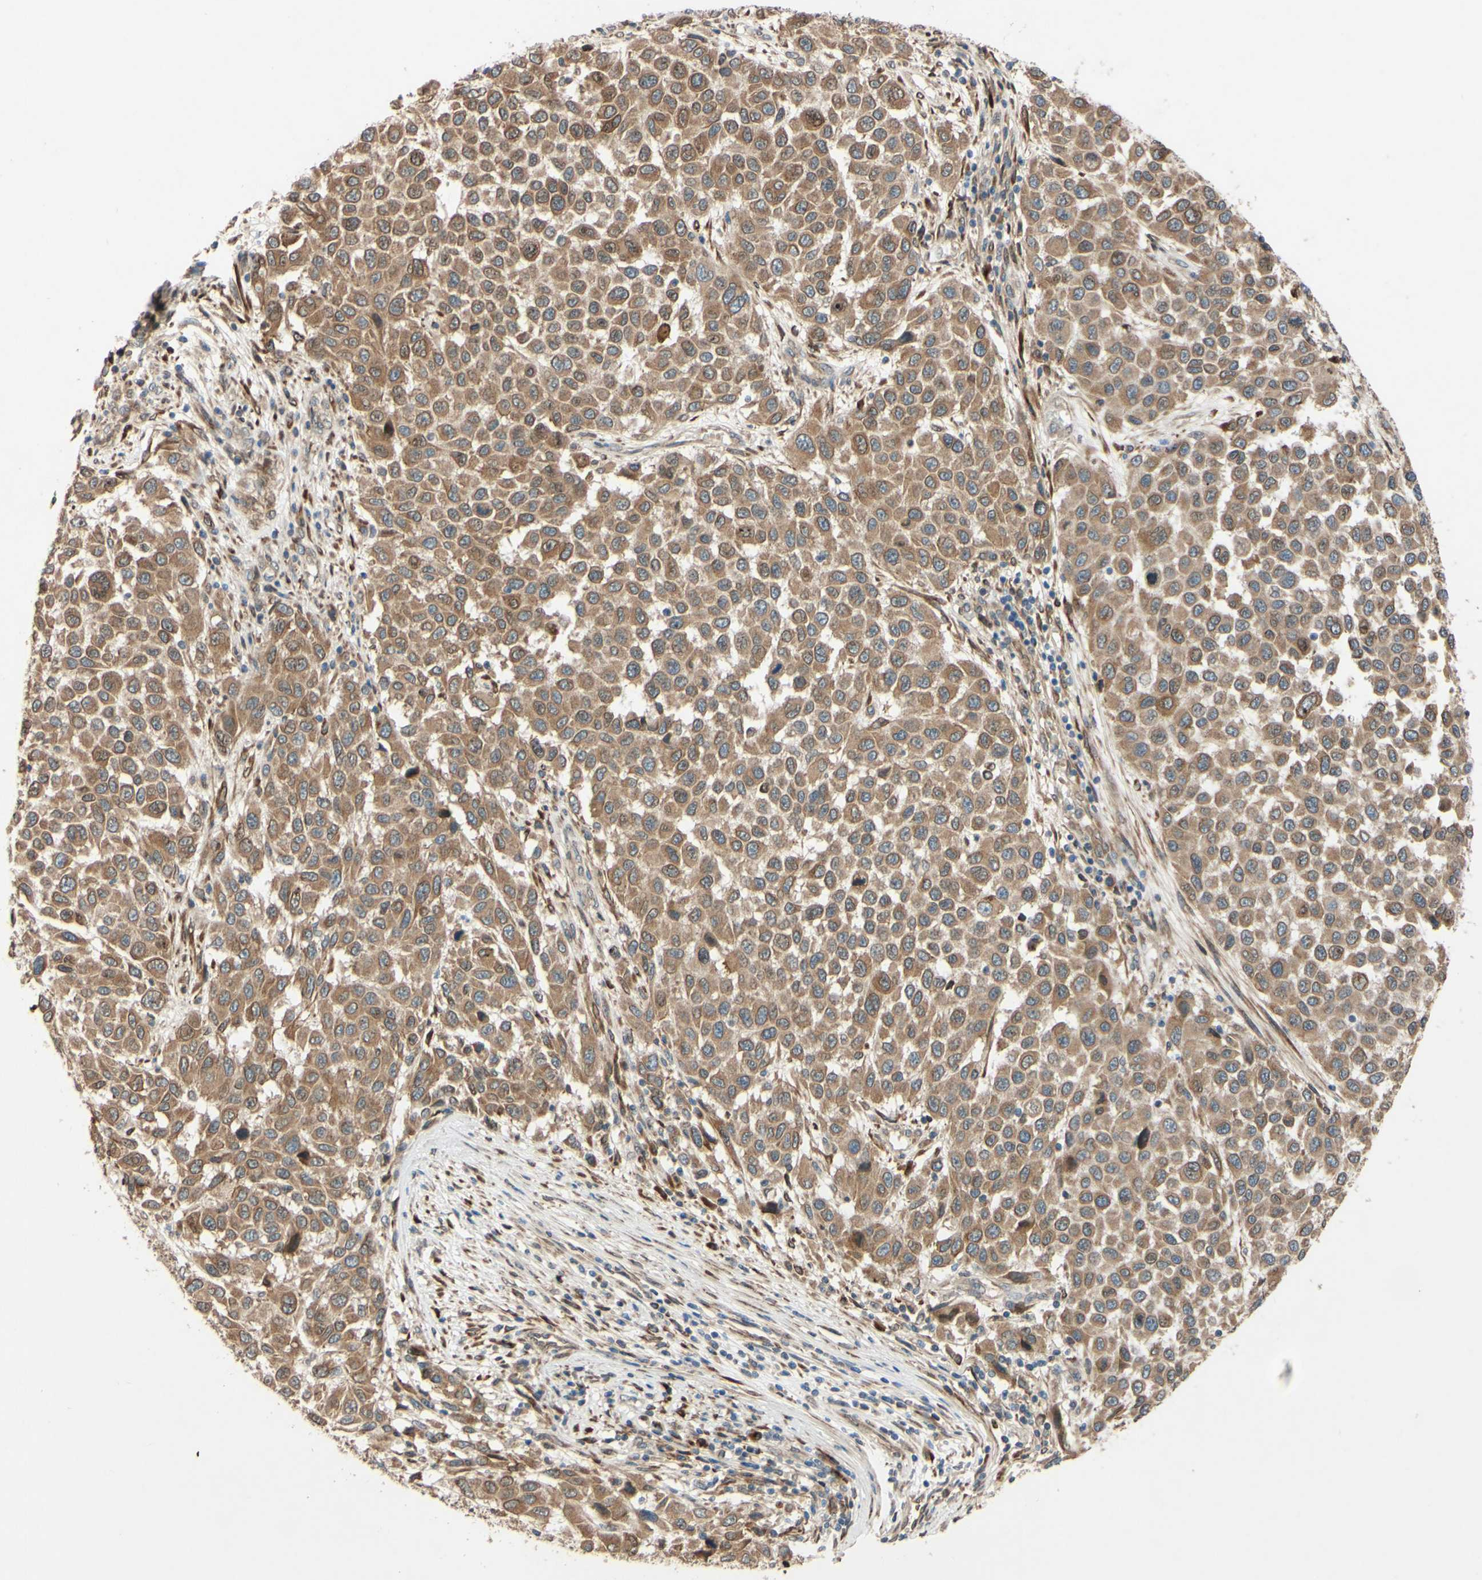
{"staining": {"intensity": "moderate", "quantity": ">75%", "location": "cytoplasmic/membranous,nuclear"}, "tissue": "melanoma", "cell_type": "Tumor cells", "image_type": "cancer", "snomed": [{"axis": "morphology", "description": "Malignant melanoma, Metastatic site"}, {"axis": "topography", "description": "Lymph node"}], "caption": "Immunohistochemical staining of human melanoma displays medium levels of moderate cytoplasmic/membranous and nuclear positivity in approximately >75% of tumor cells.", "gene": "PTPRU", "patient": {"sex": "male", "age": 61}}